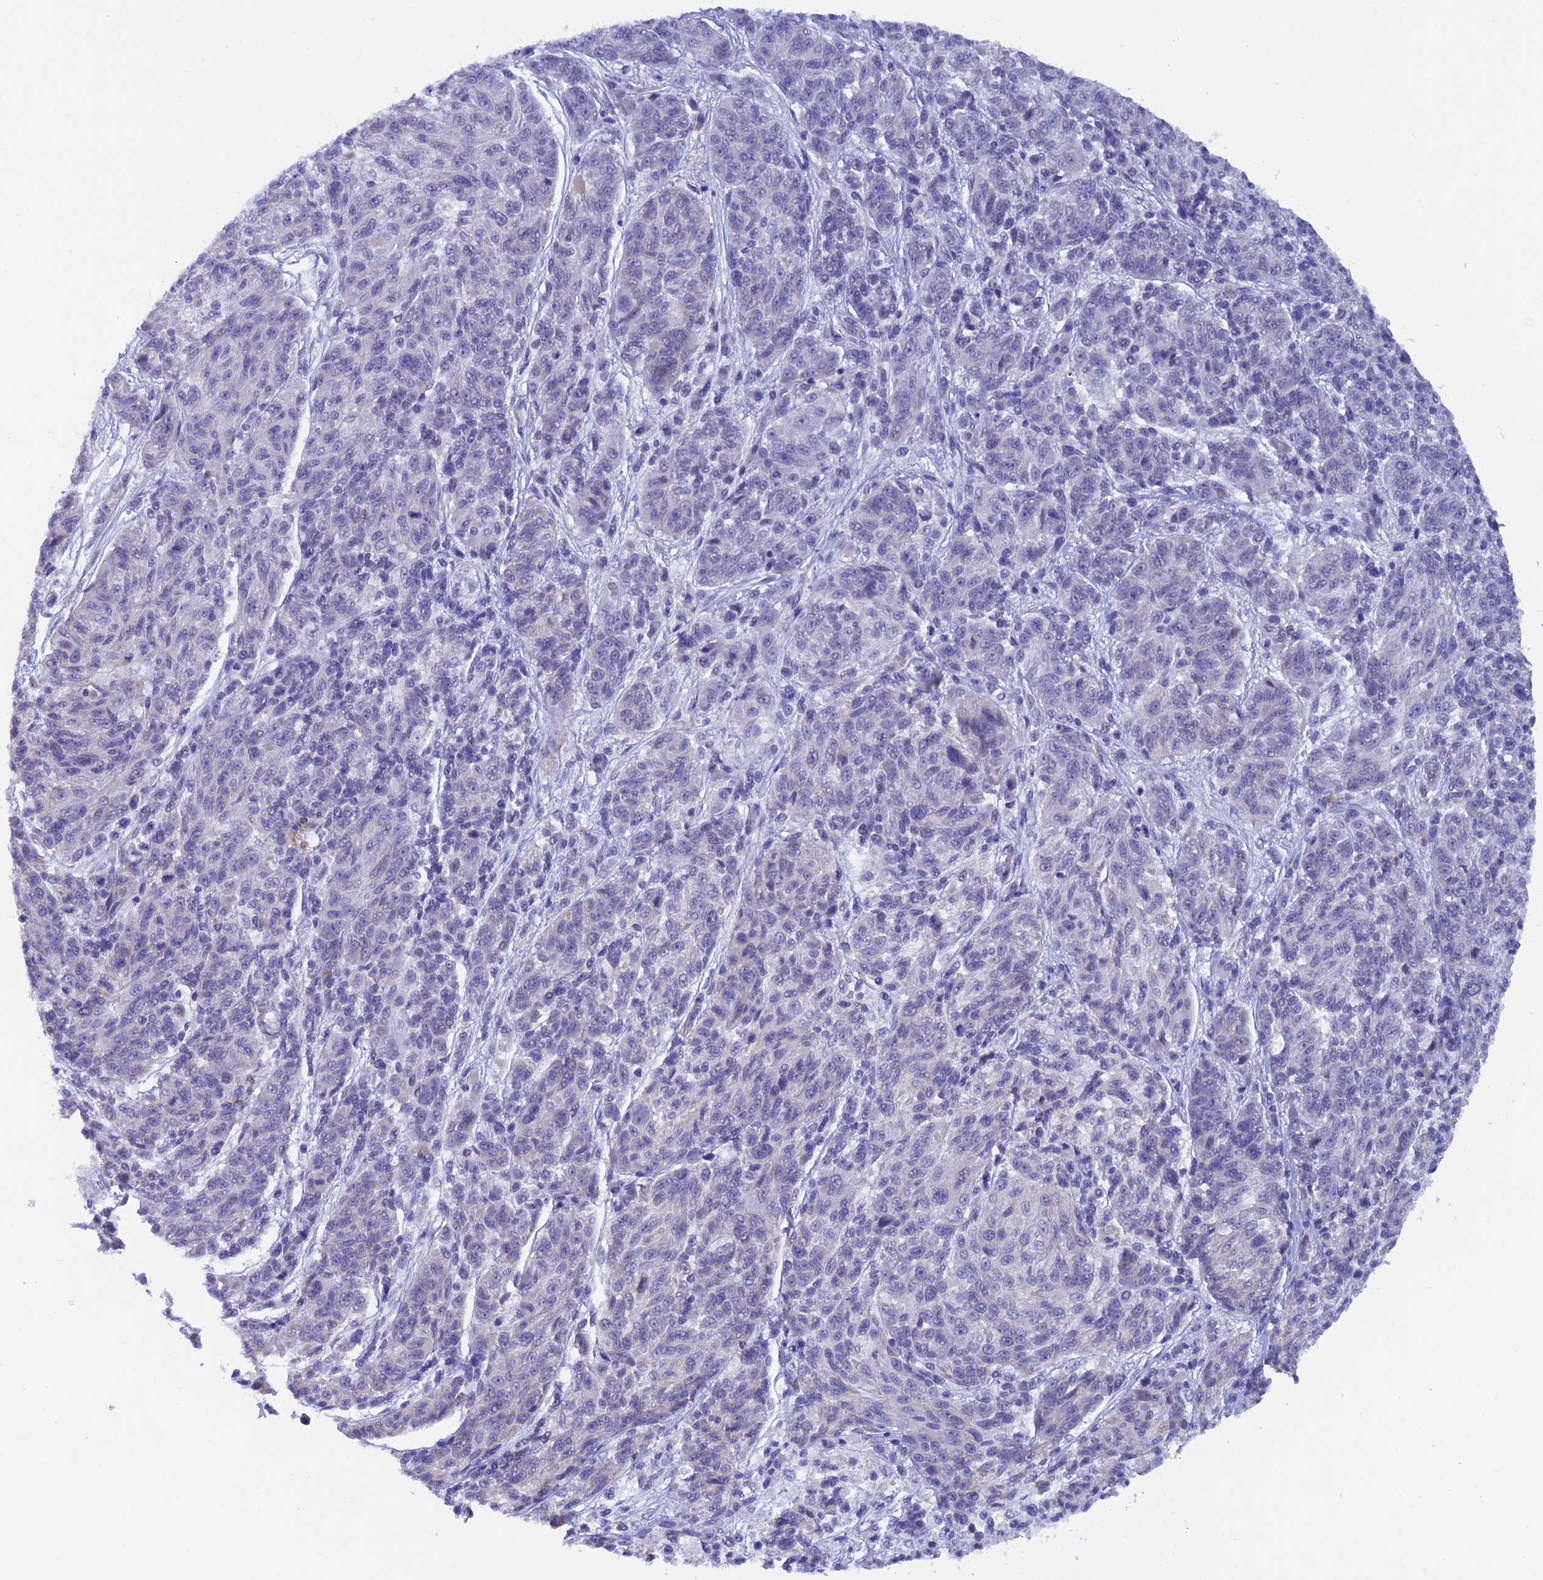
{"staining": {"intensity": "negative", "quantity": "none", "location": "none"}, "tissue": "melanoma", "cell_type": "Tumor cells", "image_type": "cancer", "snomed": [{"axis": "morphology", "description": "Malignant melanoma, NOS"}, {"axis": "topography", "description": "Skin"}], "caption": "DAB (3,3'-diaminobenzidine) immunohistochemical staining of malignant melanoma reveals no significant staining in tumor cells.", "gene": "IGSF6", "patient": {"sex": "male", "age": 53}}